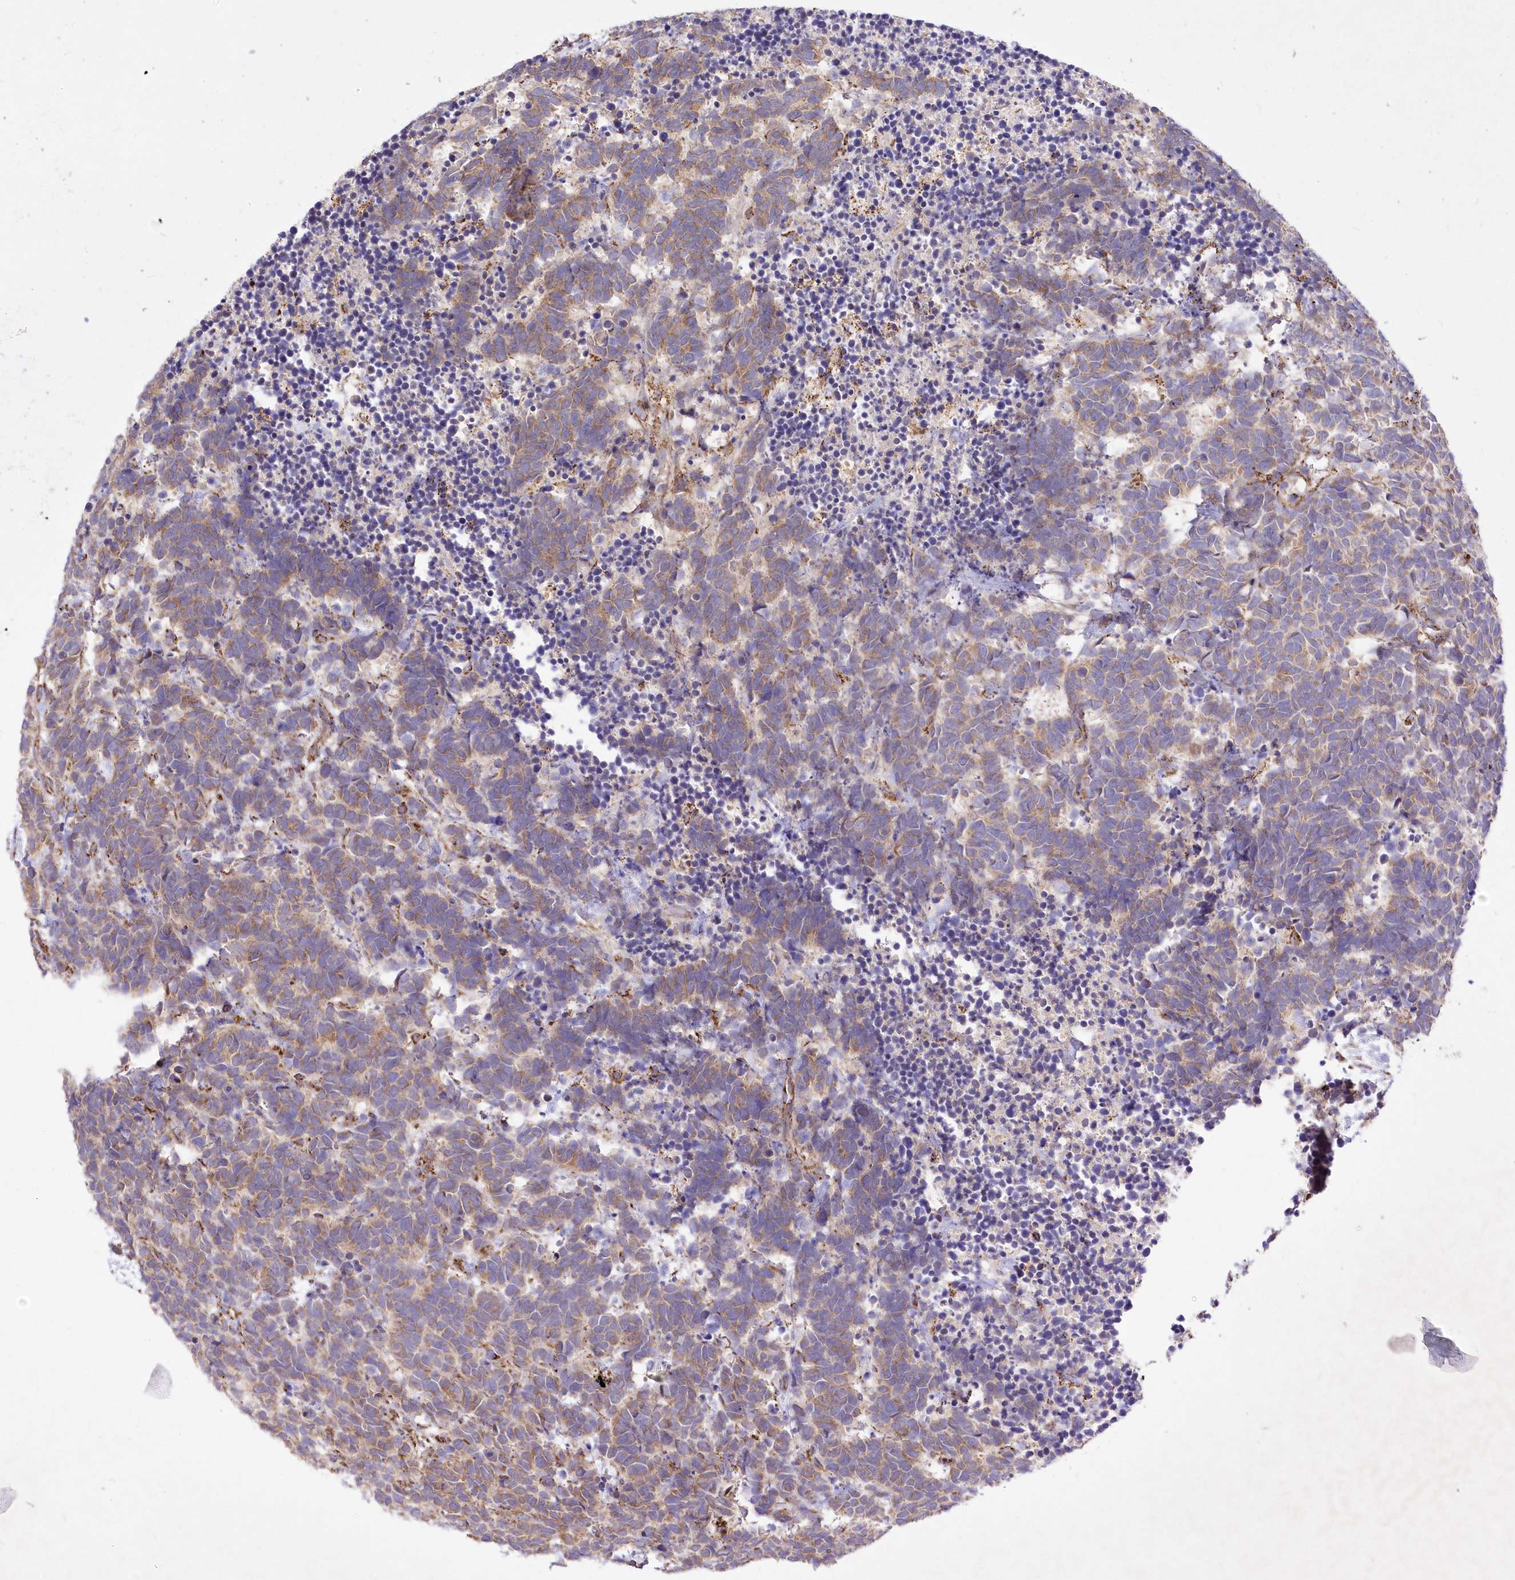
{"staining": {"intensity": "weak", "quantity": ">75%", "location": "cytoplasmic/membranous"}, "tissue": "carcinoid", "cell_type": "Tumor cells", "image_type": "cancer", "snomed": [{"axis": "morphology", "description": "Carcinoma, NOS"}, {"axis": "morphology", "description": "Carcinoid, malignant, NOS"}, {"axis": "topography", "description": "Urinary bladder"}], "caption": "Protein expression analysis of human carcinoid (malignant) reveals weak cytoplasmic/membranous staining in approximately >75% of tumor cells.", "gene": "ASNSD1", "patient": {"sex": "male", "age": 57}}